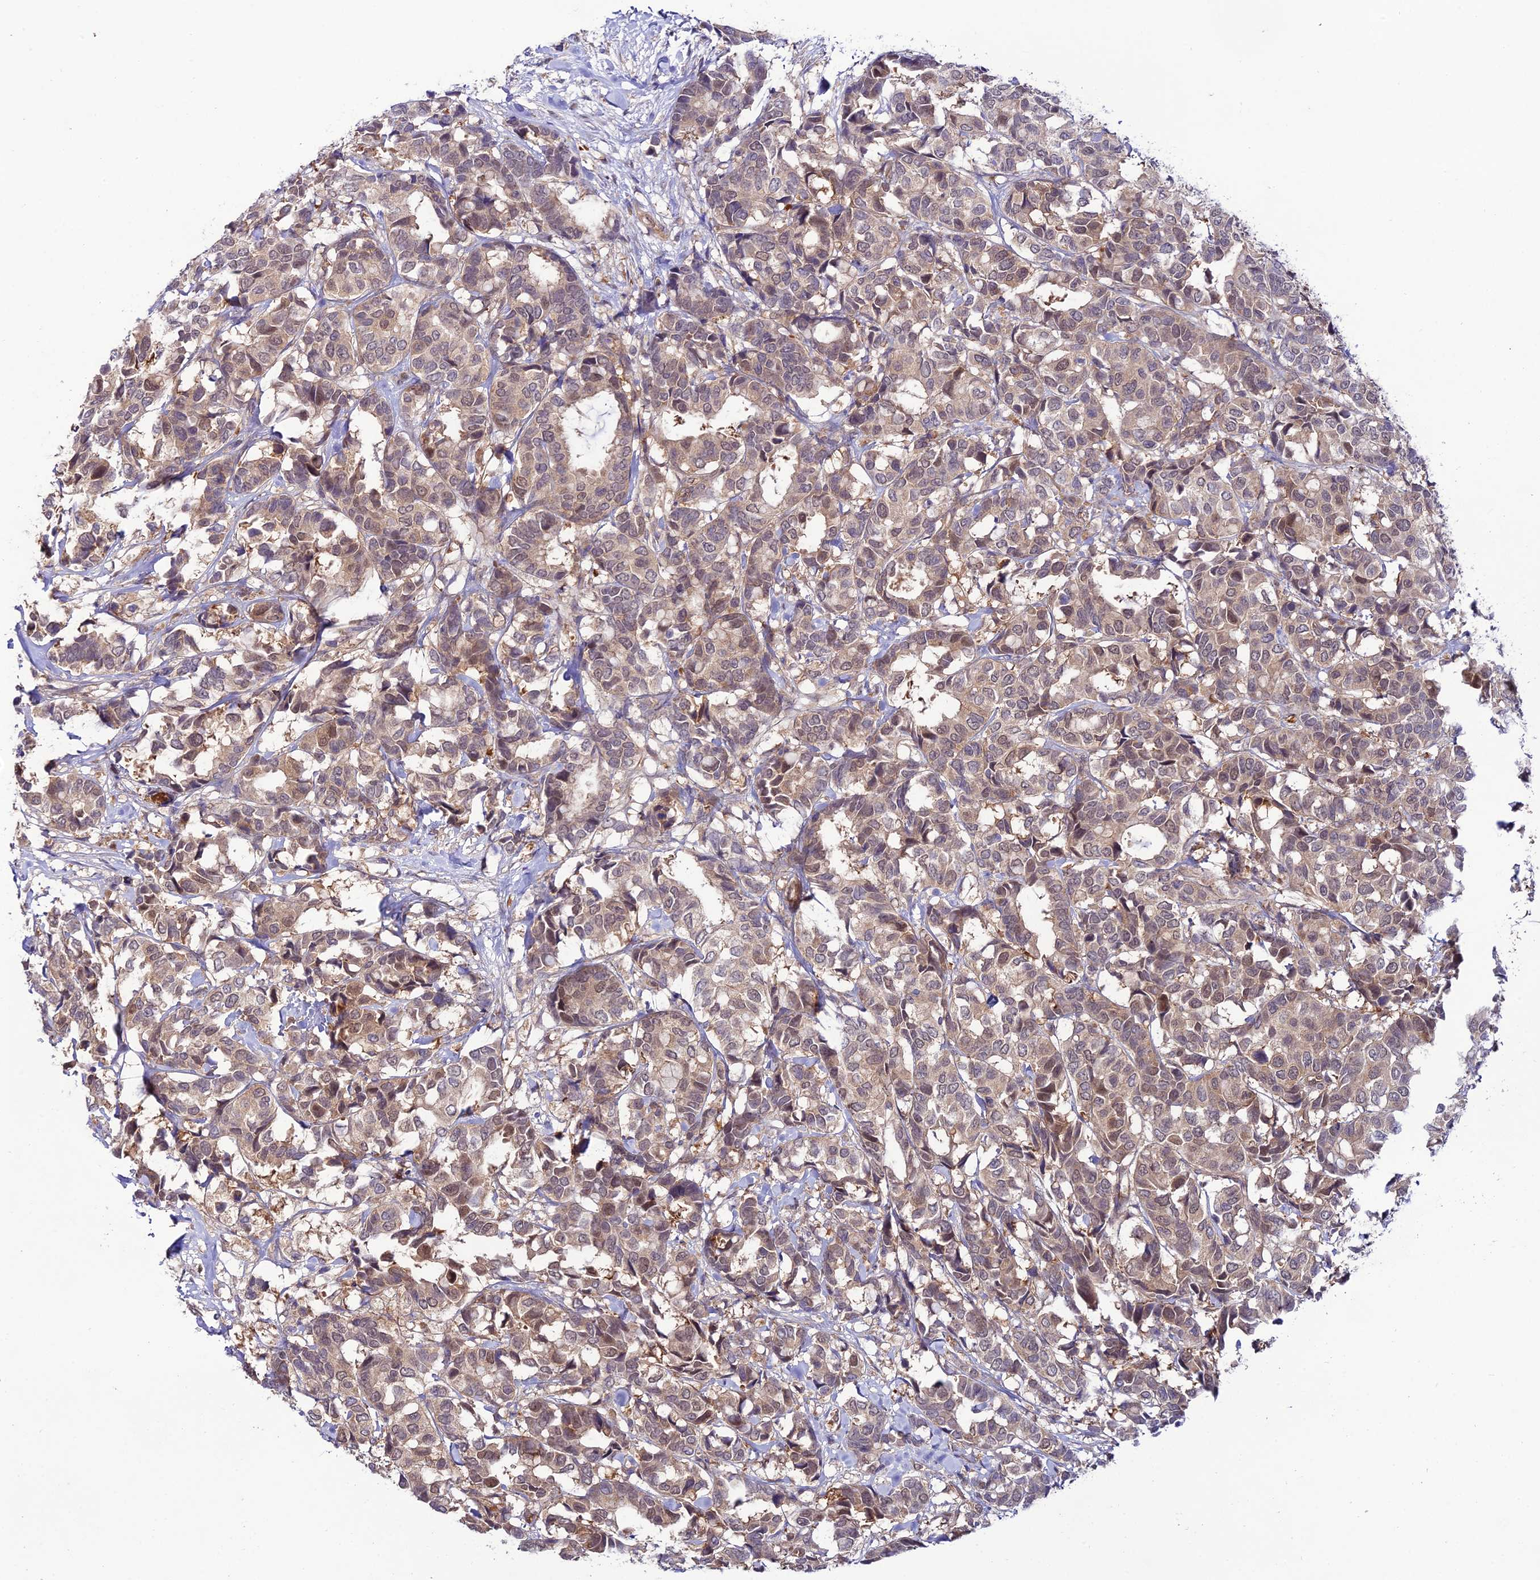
{"staining": {"intensity": "weak", "quantity": ">75%", "location": "cytoplasmic/membranous,nuclear"}, "tissue": "breast cancer", "cell_type": "Tumor cells", "image_type": "cancer", "snomed": [{"axis": "morphology", "description": "Normal tissue, NOS"}, {"axis": "morphology", "description": "Duct carcinoma"}, {"axis": "topography", "description": "Breast"}], "caption": "An IHC image of tumor tissue is shown. Protein staining in brown shows weak cytoplasmic/membranous and nuclear positivity in breast invasive ductal carcinoma within tumor cells. (DAB IHC, brown staining for protein, blue staining for nuclei).", "gene": "TRIM40", "patient": {"sex": "female", "age": 87}}